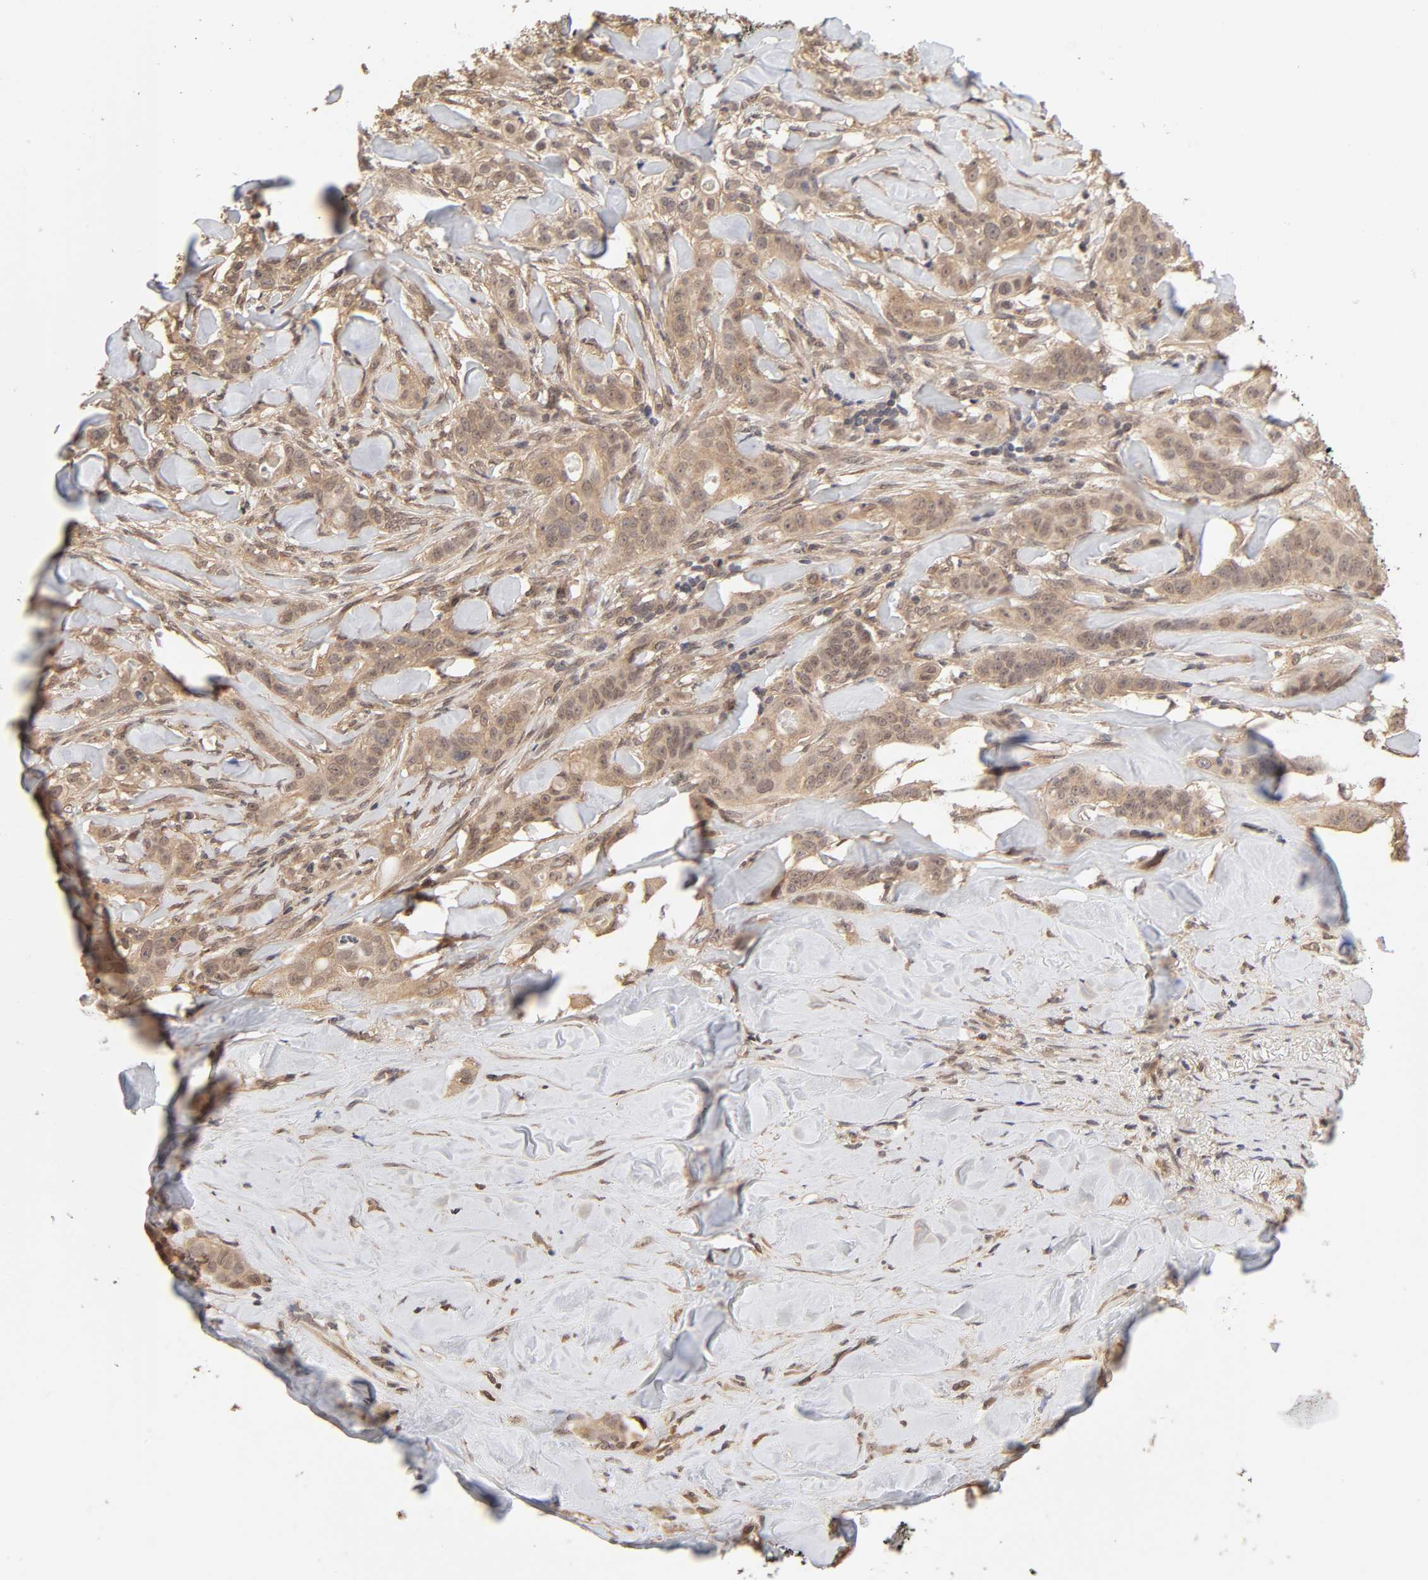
{"staining": {"intensity": "moderate", "quantity": ">75%", "location": "cytoplasmic/membranous"}, "tissue": "liver cancer", "cell_type": "Tumor cells", "image_type": "cancer", "snomed": [{"axis": "morphology", "description": "Cholangiocarcinoma"}, {"axis": "topography", "description": "Liver"}], "caption": "This image displays immunohistochemistry (IHC) staining of liver cancer (cholangiocarcinoma), with medium moderate cytoplasmic/membranous staining in approximately >75% of tumor cells.", "gene": "MAPK1", "patient": {"sex": "female", "age": 67}}